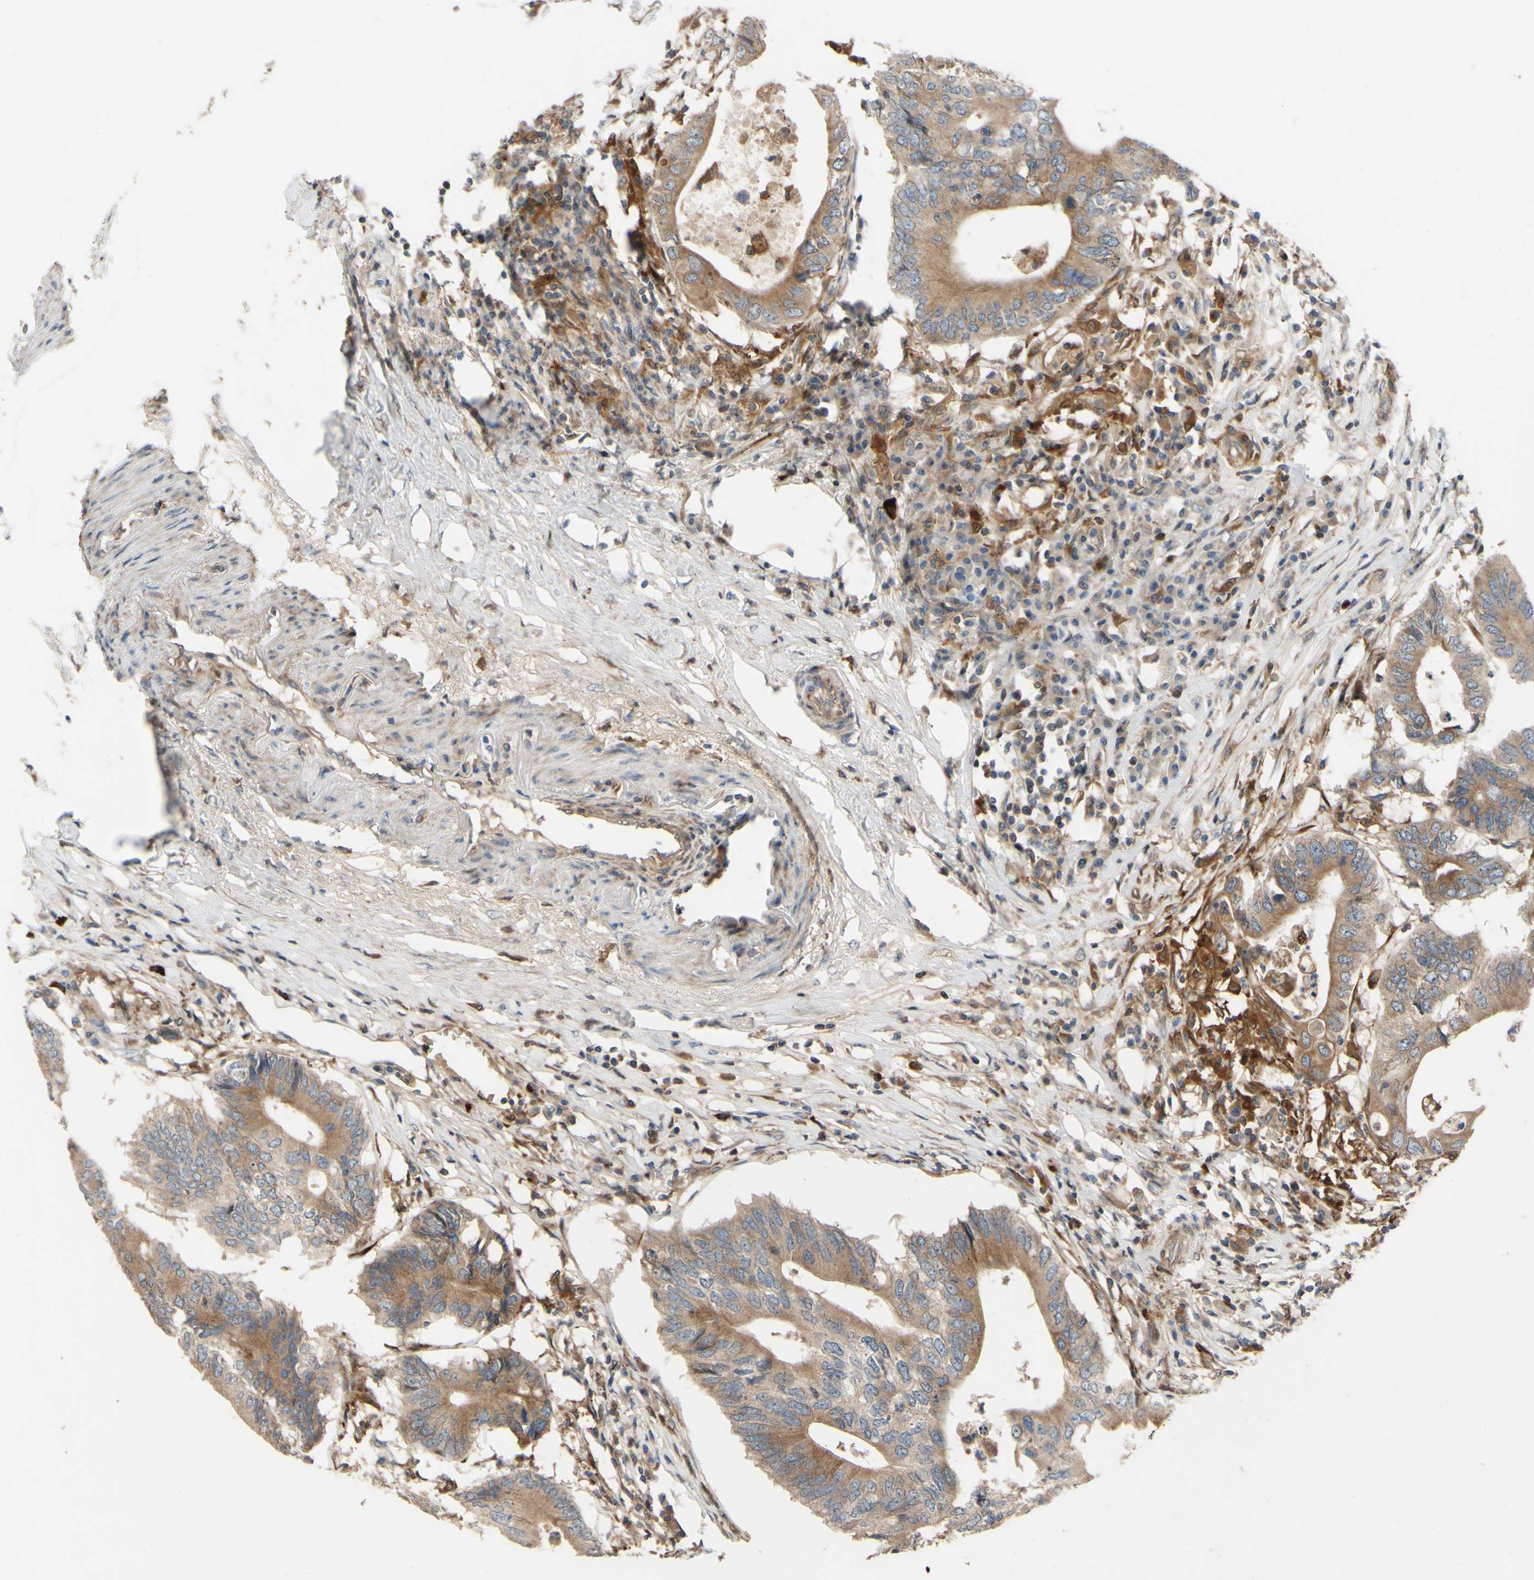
{"staining": {"intensity": "moderate", "quantity": ">75%", "location": "cytoplasmic/membranous"}, "tissue": "colorectal cancer", "cell_type": "Tumor cells", "image_type": "cancer", "snomed": [{"axis": "morphology", "description": "Adenocarcinoma, NOS"}, {"axis": "topography", "description": "Colon"}], "caption": "The micrograph displays immunohistochemical staining of colorectal adenocarcinoma. There is moderate cytoplasmic/membranous positivity is identified in approximately >75% of tumor cells.", "gene": "SPTLC1", "patient": {"sex": "male", "age": 71}}